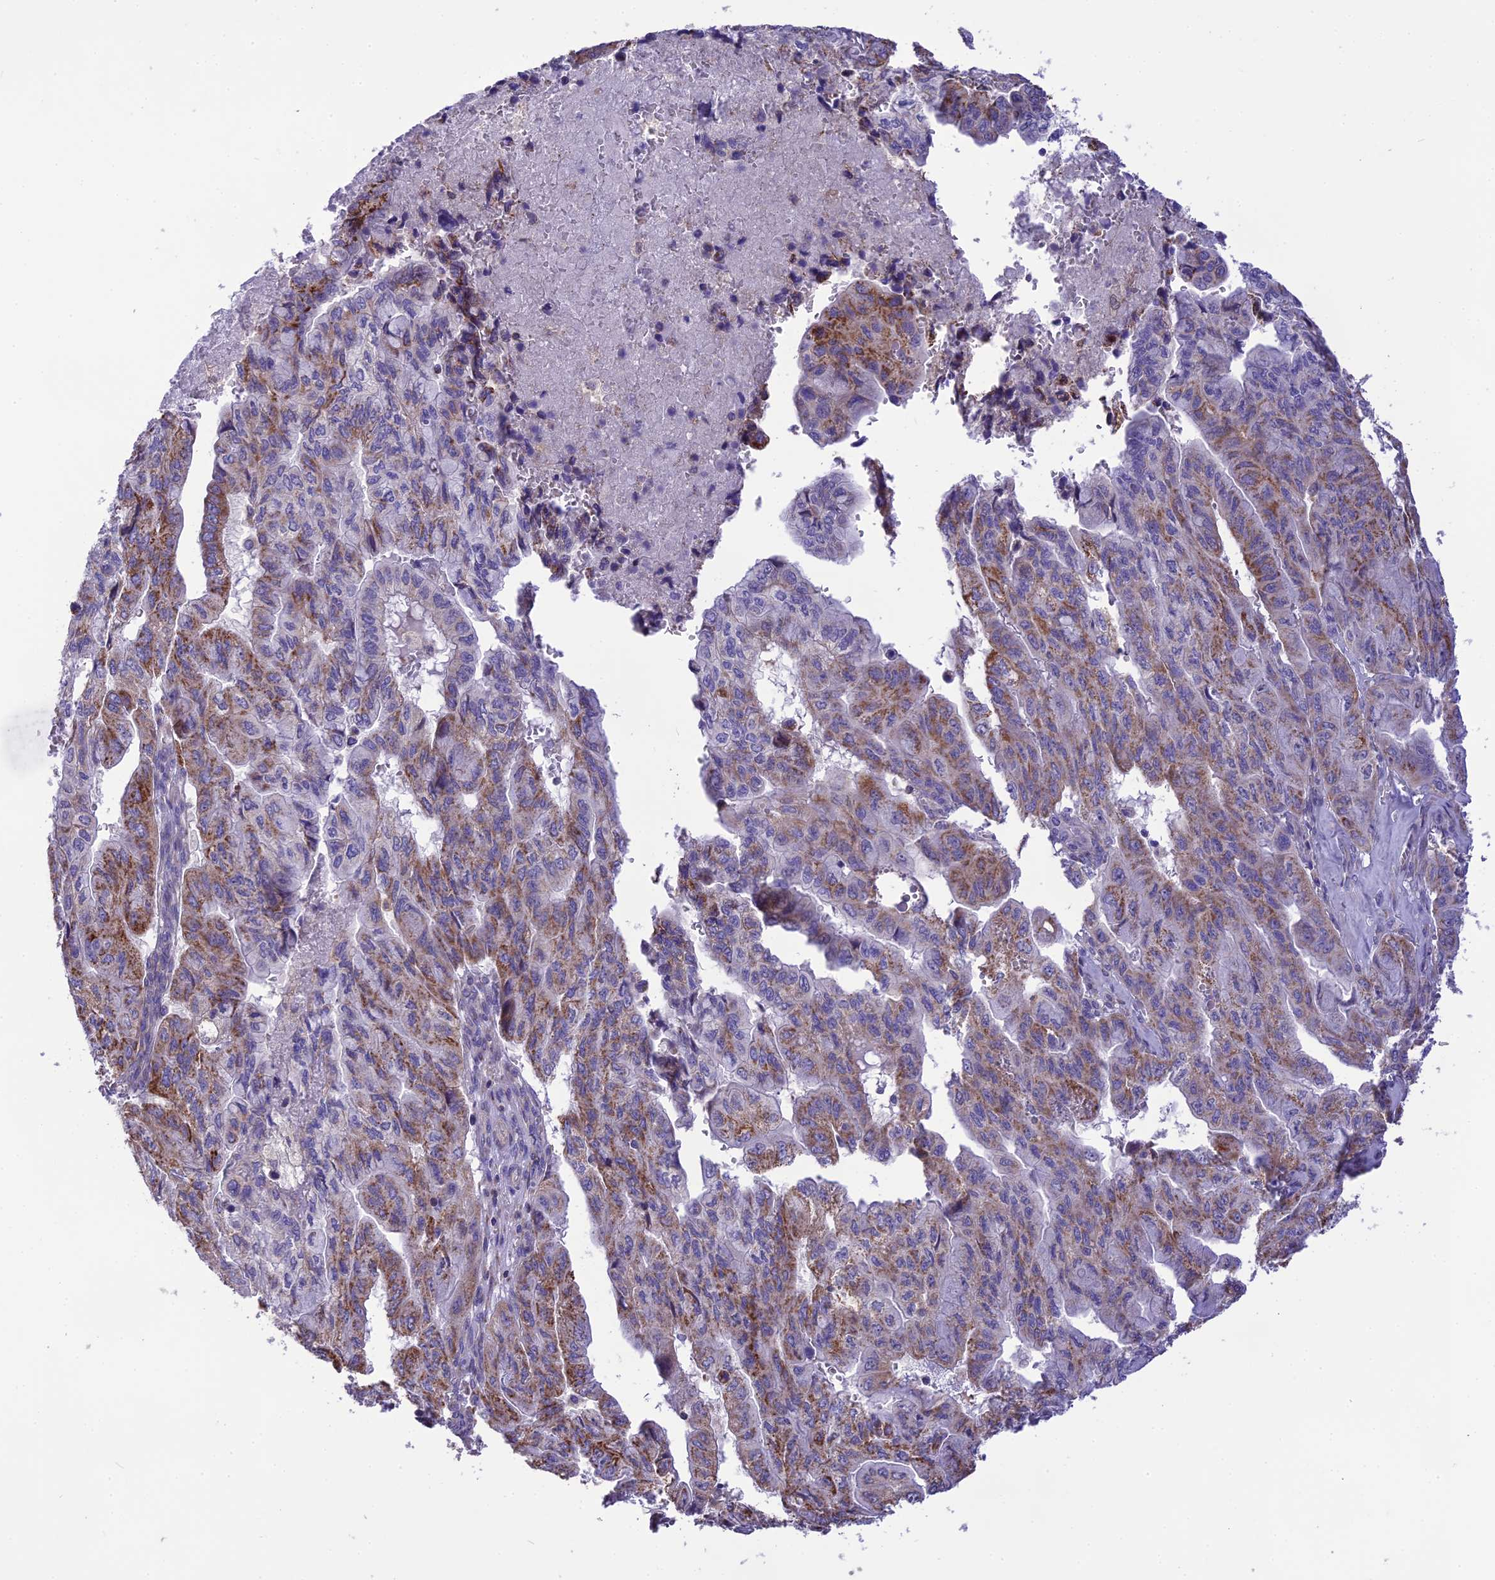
{"staining": {"intensity": "moderate", "quantity": "25%-75%", "location": "cytoplasmic/membranous"}, "tissue": "pancreatic cancer", "cell_type": "Tumor cells", "image_type": "cancer", "snomed": [{"axis": "morphology", "description": "Adenocarcinoma, NOS"}, {"axis": "topography", "description": "Pancreas"}], "caption": "A brown stain labels moderate cytoplasmic/membranous positivity of a protein in human pancreatic adenocarcinoma tumor cells.", "gene": "DOC2B", "patient": {"sex": "male", "age": 51}}